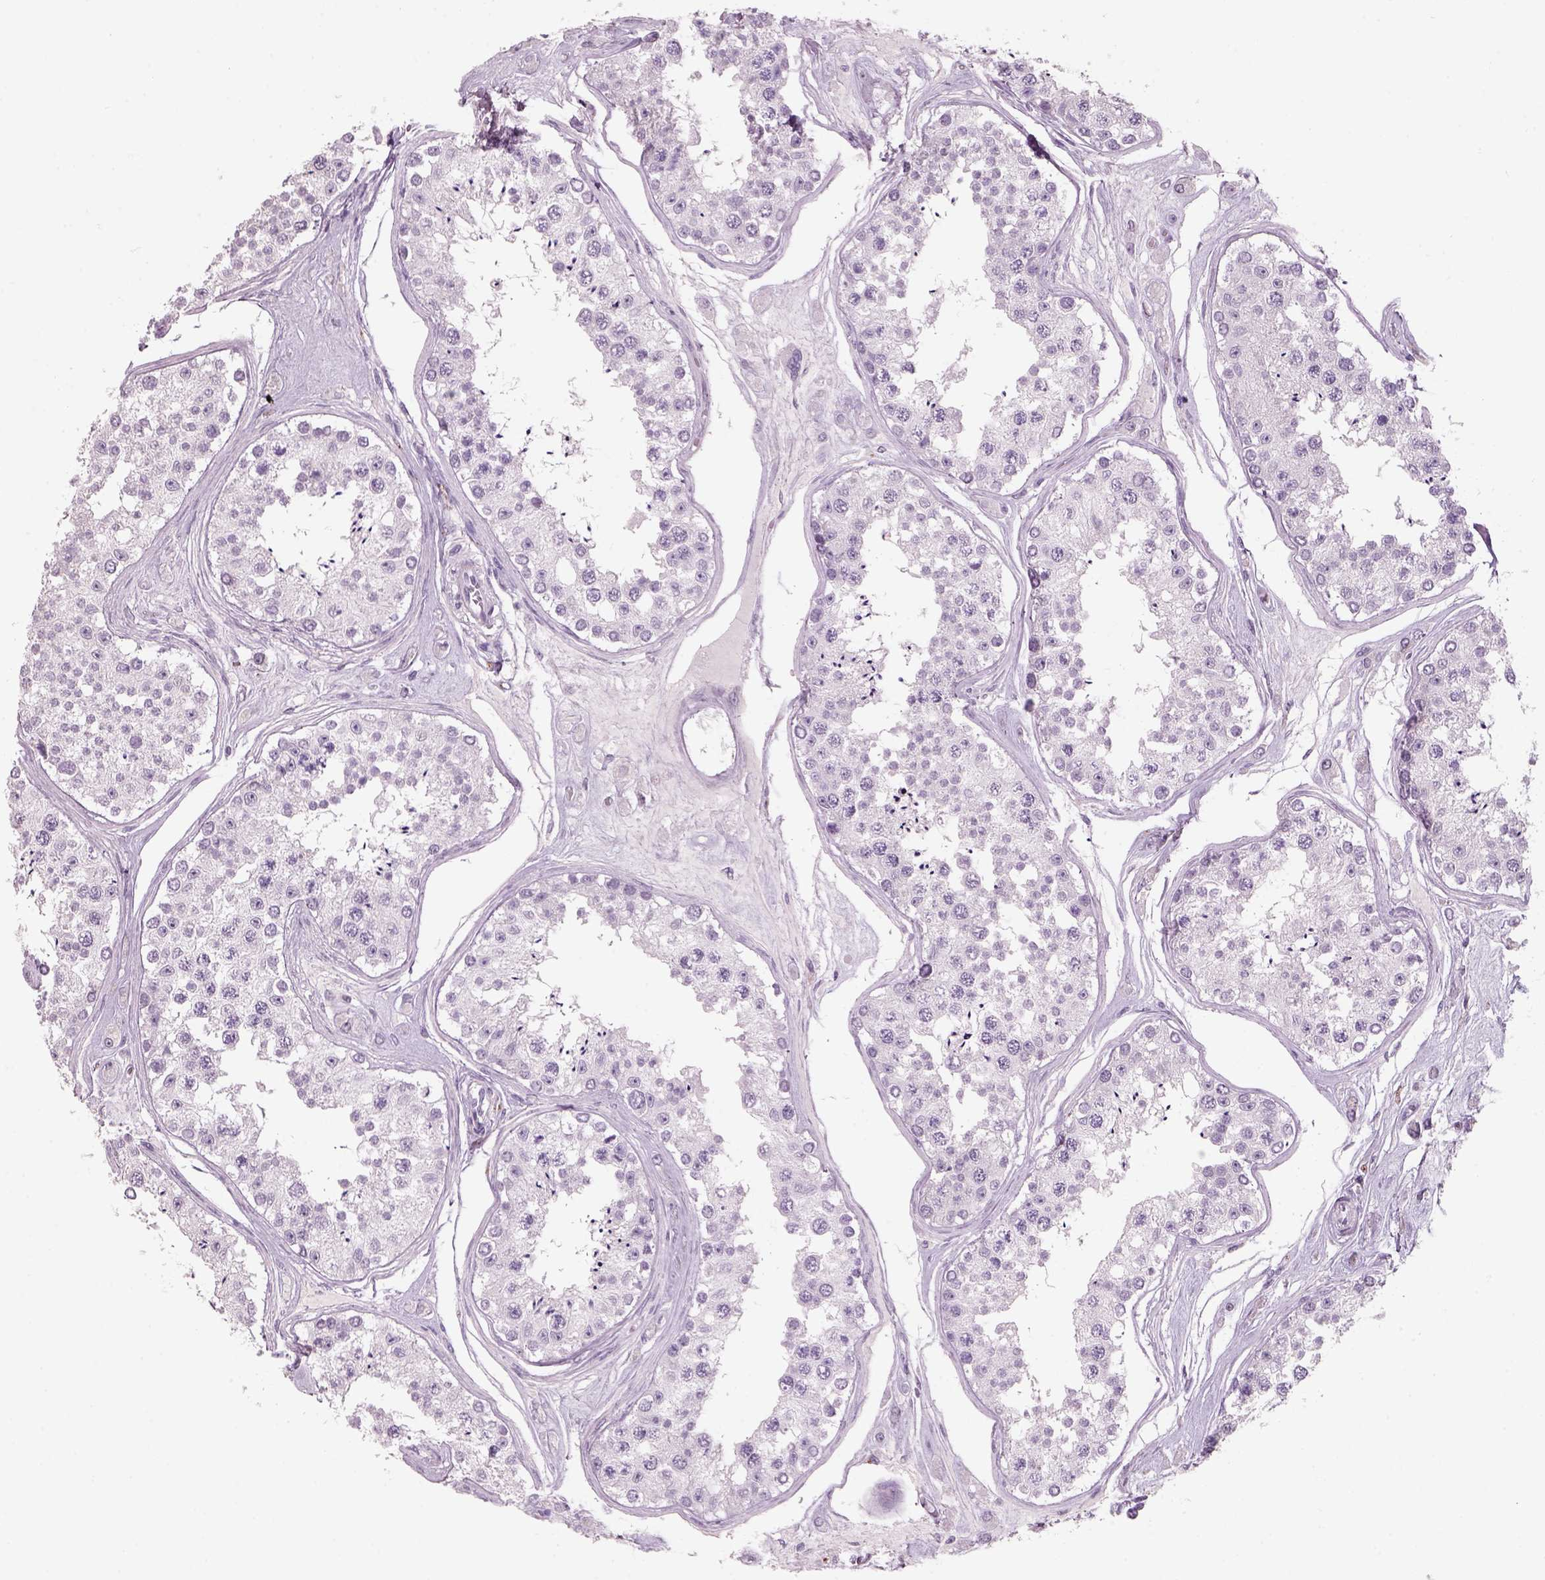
{"staining": {"intensity": "negative", "quantity": "none", "location": "none"}, "tissue": "testis", "cell_type": "Cells in seminiferous ducts", "image_type": "normal", "snomed": [{"axis": "morphology", "description": "Normal tissue, NOS"}, {"axis": "topography", "description": "Testis"}], "caption": "Cells in seminiferous ducts show no significant protein staining in unremarkable testis.", "gene": "SLC6A2", "patient": {"sex": "male", "age": 25}}